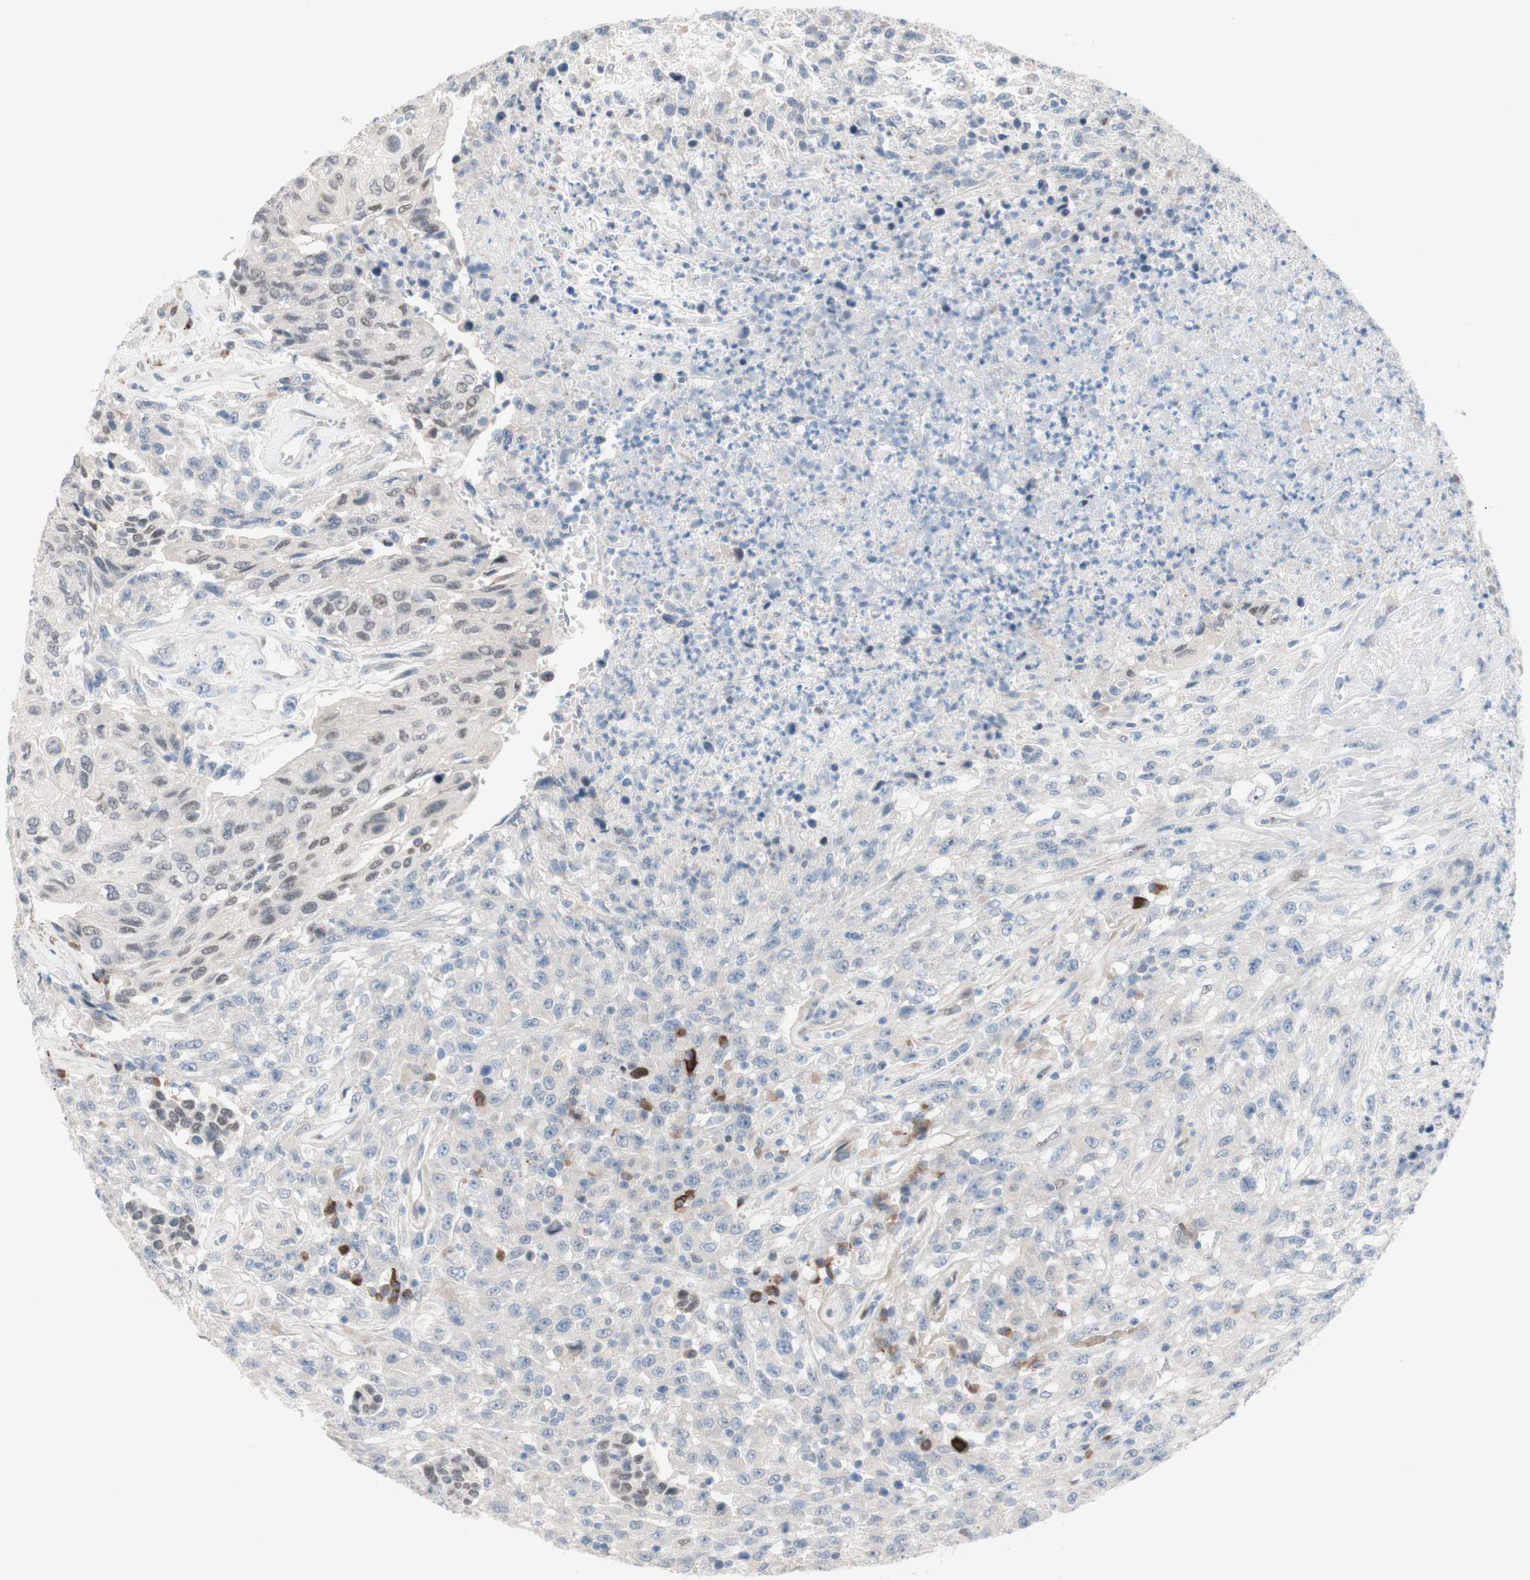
{"staining": {"intensity": "strong", "quantity": "<25%", "location": "cytoplasmic/membranous"}, "tissue": "urothelial cancer", "cell_type": "Tumor cells", "image_type": "cancer", "snomed": [{"axis": "morphology", "description": "Urothelial carcinoma, High grade"}, {"axis": "topography", "description": "Urinary bladder"}], "caption": "Immunohistochemical staining of human urothelial cancer reveals medium levels of strong cytoplasmic/membranous protein staining in about <25% of tumor cells.", "gene": "PHTF2", "patient": {"sex": "male", "age": 66}}